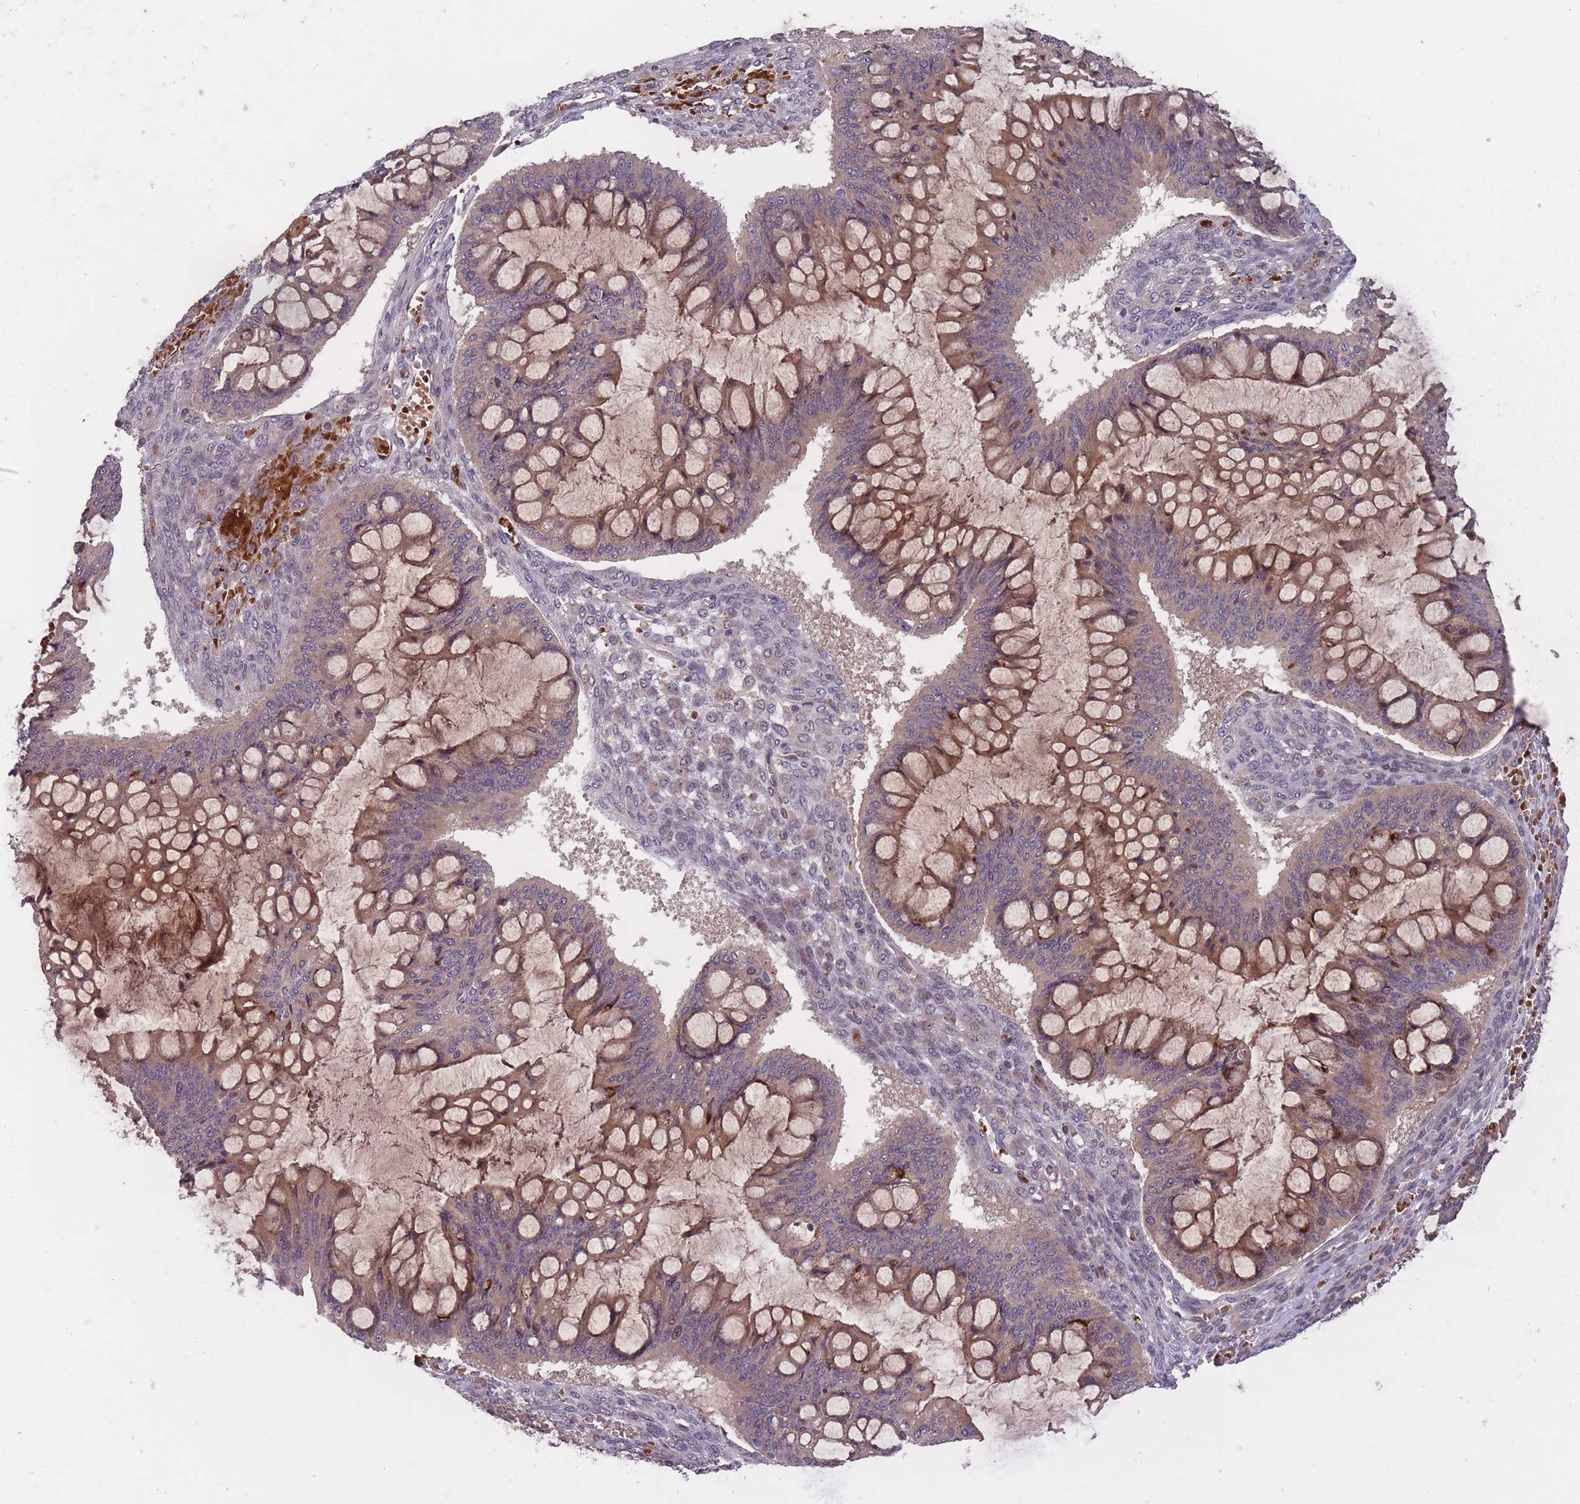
{"staining": {"intensity": "moderate", "quantity": "25%-75%", "location": "cytoplasmic/membranous"}, "tissue": "ovarian cancer", "cell_type": "Tumor cells", "image_type": "cancer", "snomed": [{"axis": "morphology", "description": "Cystadenocarcinoma, mucinous, NOS"}, {"axis": "topography", "description": "Ovary"}], "caption": "IHC of ovarian cancer (mucinous cystadenocarcinoma) exhibits medium levels of moderate cytoplasmic/membranous positivity in about 25%-75% of tumor cells. (DAB (3,3'-diaminobenzidine) IHC with brightfield microscopy, high magnification).", "gene": "SECTM1", "patient": {"sex": "female", "age": 73}}